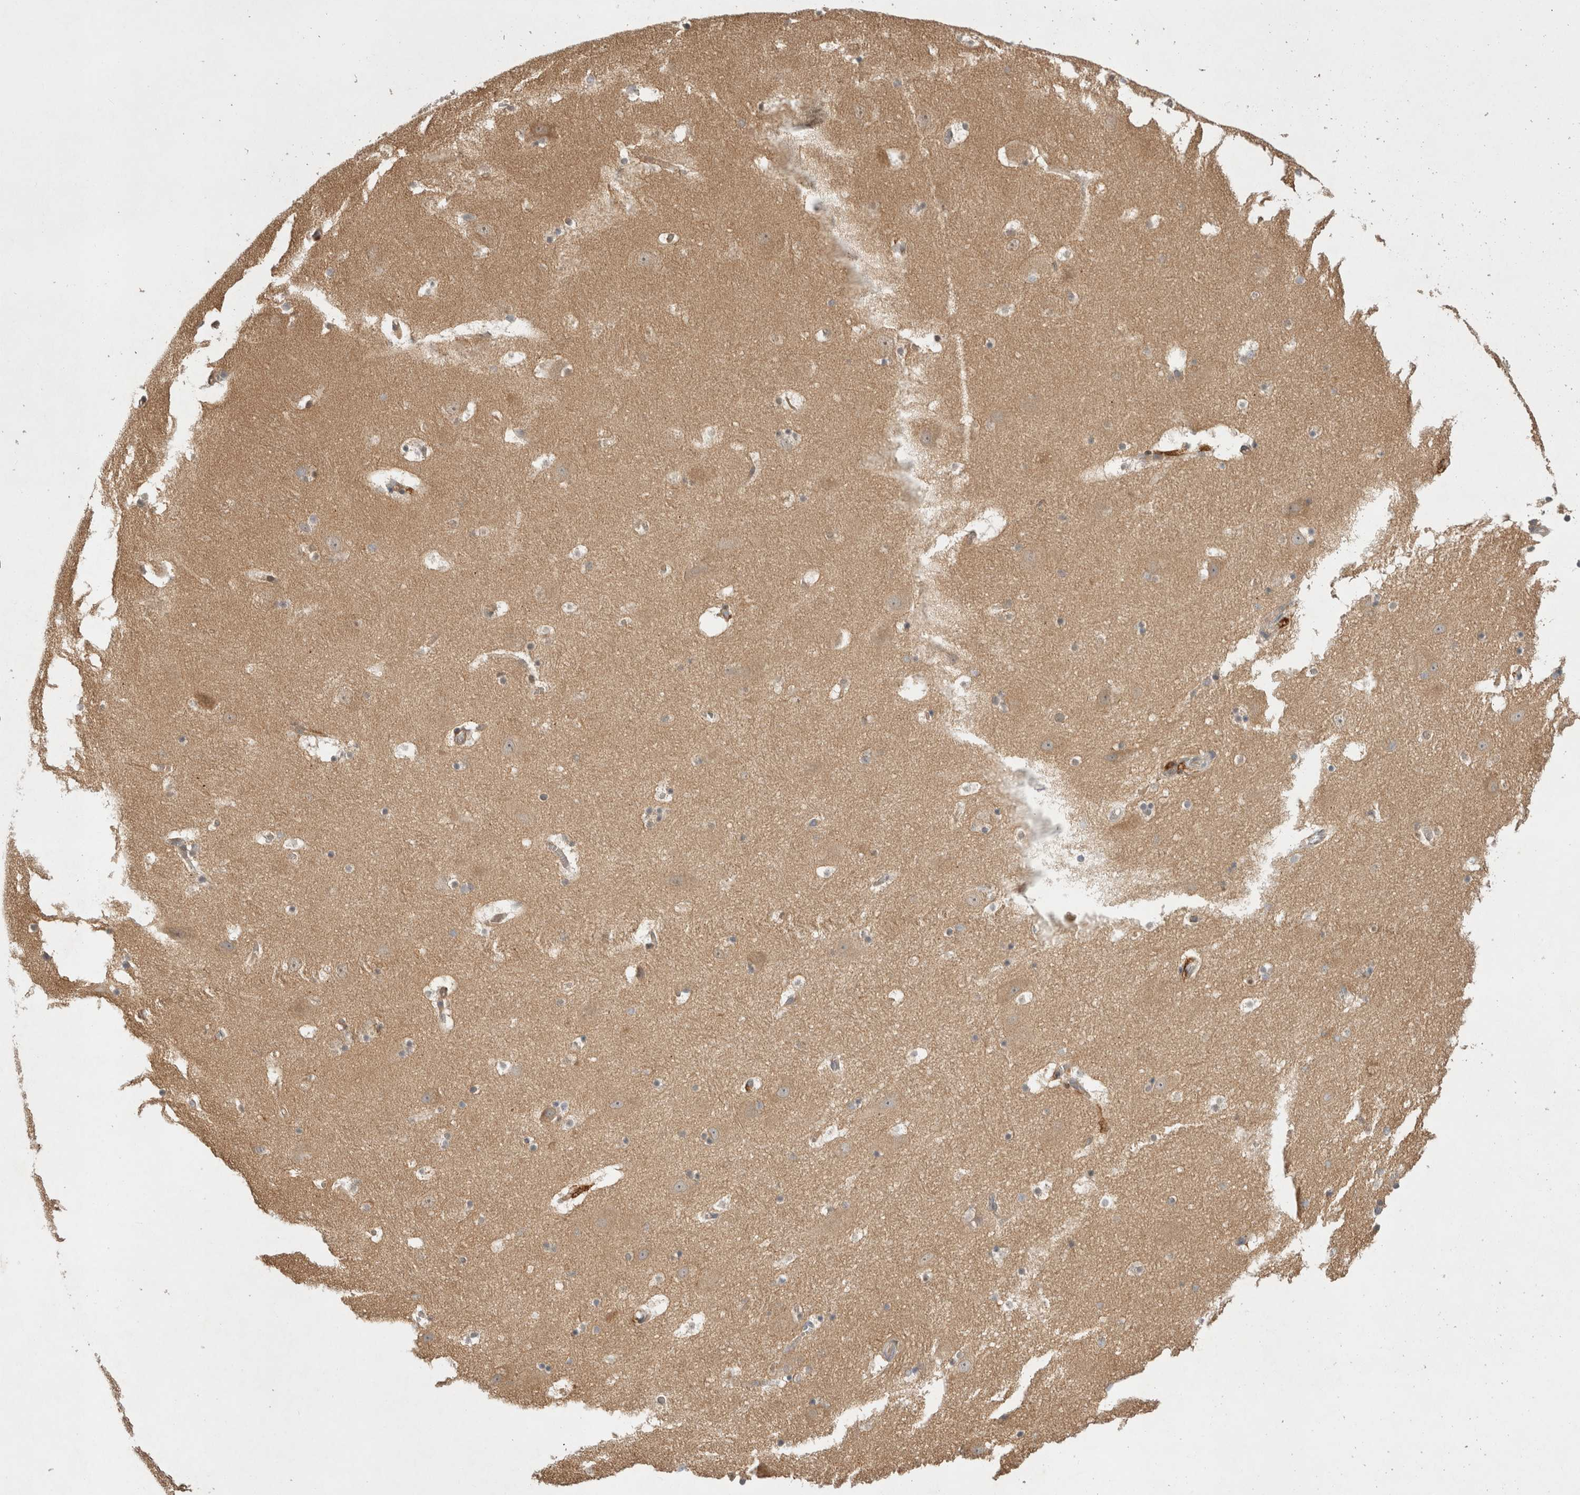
{"staining": {"intensity": "negative", "quantity": "none", "location": "none"}, "tissue": "hippocampus", "cell_type": "Glial cells", "image_type": "normal", "snomed": [{"axis": "morphology", "description": "Normal tissue, NOS"}, {"axis": "topography", "description": "Hippocampus"}], "caption": "High power microscopy image of an IHC histopathology image of unremarkable hippocampus, revealing no significant staining in glial cells.", "gene": "CDCA7L", "patient": {"sex": "male", "age": 45}}